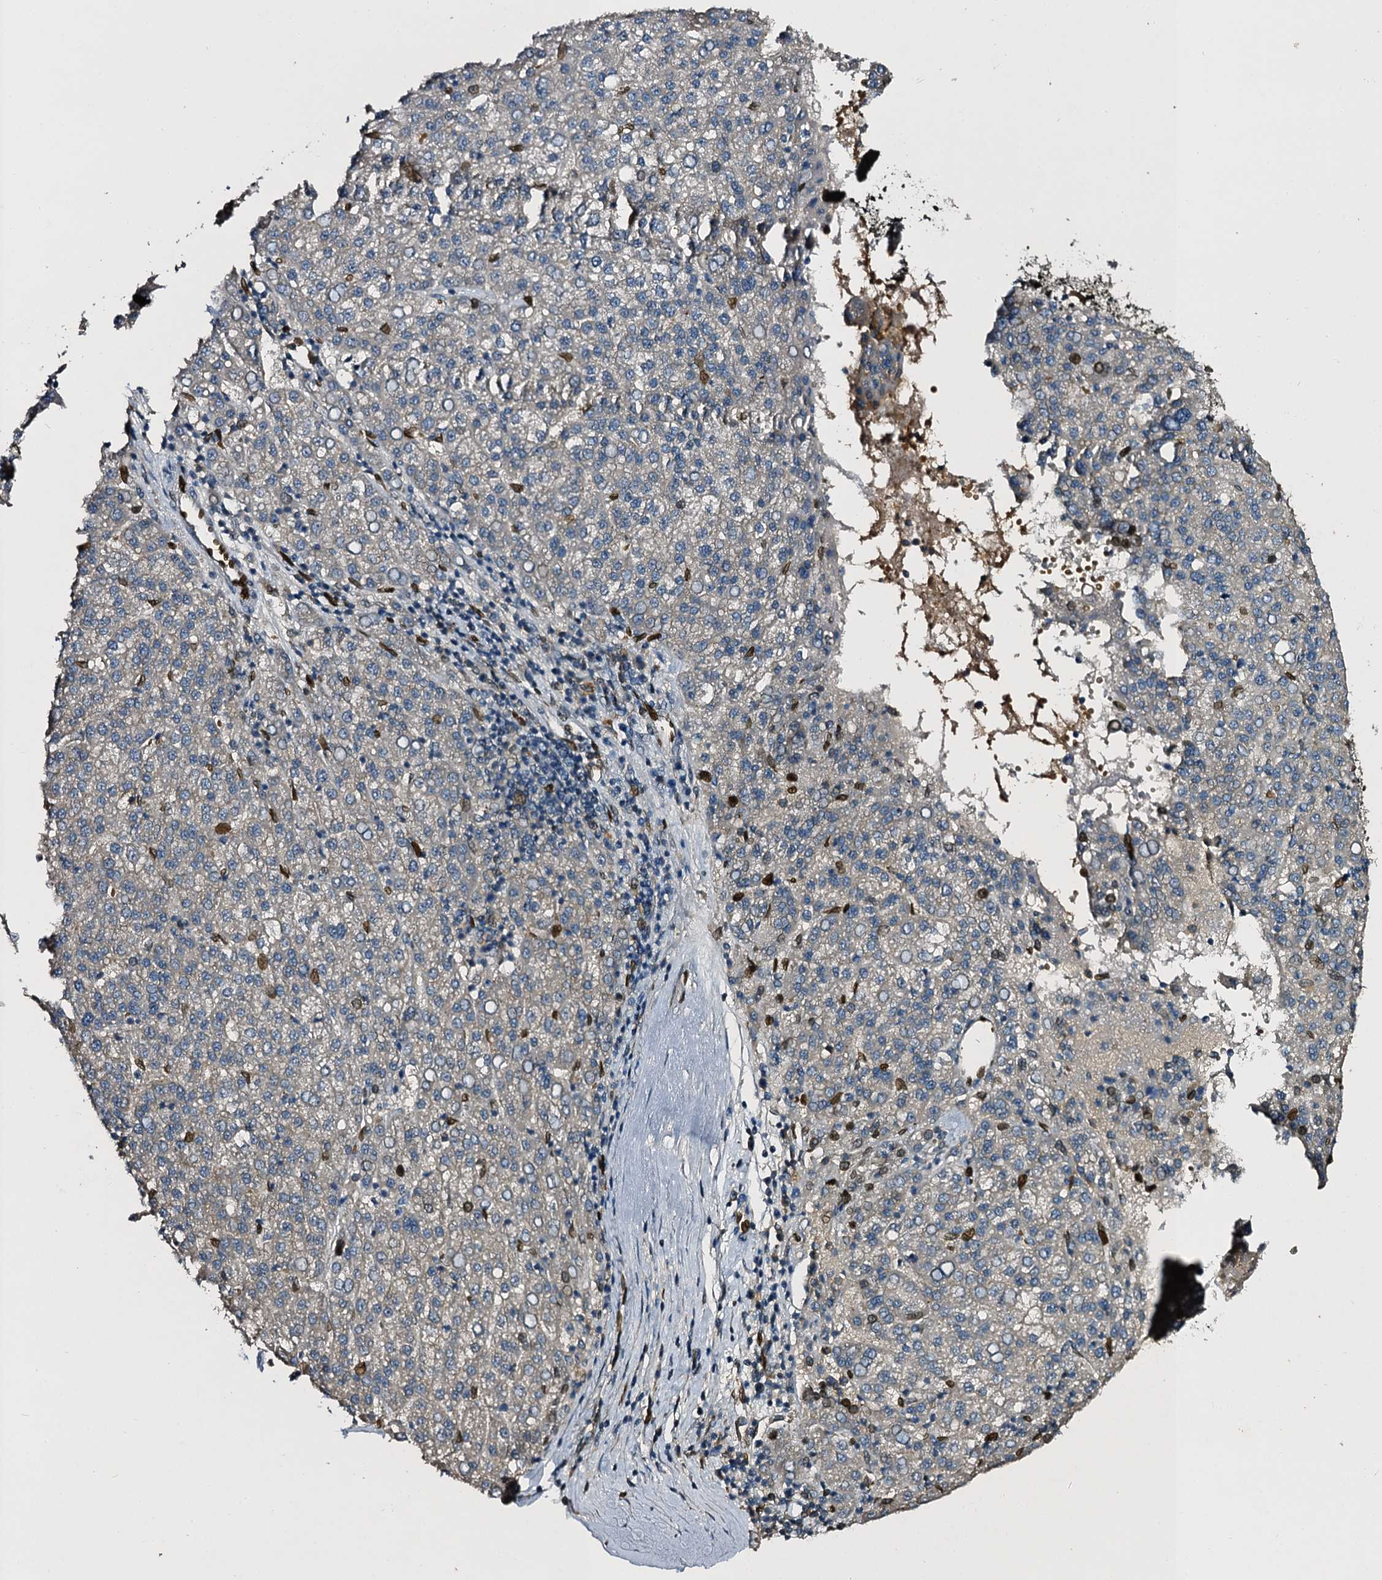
{"staining": {"intensity": "negative", "quantity": "none", "location": "none"}, "tissue": "liver cancer", "cell_type": "Tumor cells", "image_type": "cancer", "snomed": [{"axis": "morphology", "description": "Carcinoma, Hepatocellular, NOS"}, {"axis": "topography", "description": "Liver"}], "caption": "High magnification brightfield microscopy of liver hepatocellular carcinoma stained with DAB (3,3'-diaminobenzidine) (brown) and counterstained with hematoxylin (blue): tumor cells show no significant staining. Nuclei are stained in blue.", "gene": "SLC11A2", "patient": {"sex": "female", "age": 58}}